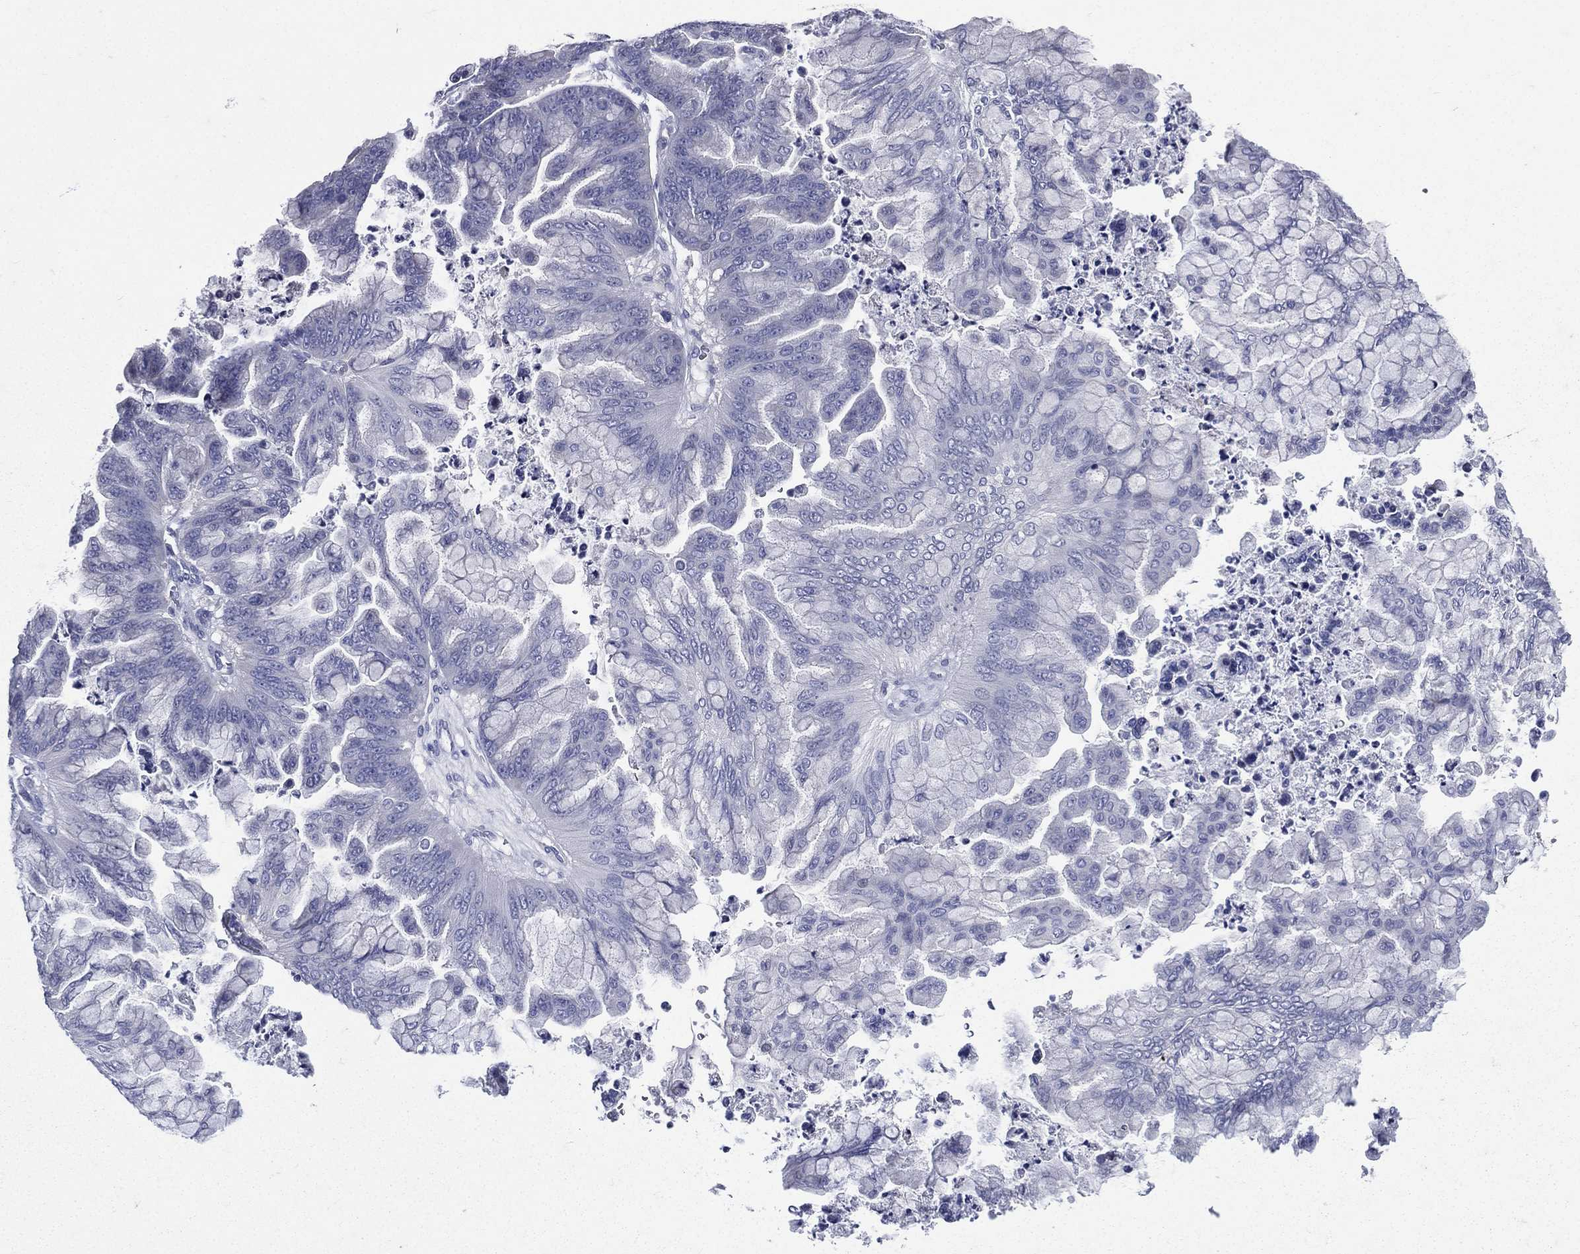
{"staining": {"intensity": "negative", "quantity": "none", "location": "none"}, "tissue": "ovarian cancer", "cell_type": "Tumor cells", "image_type": "cancer", "snomed": [{"axis": "morphology", "description": "Cystadenocarcinoma, mucinous, NOS"}, {"axis": "topography", "description": "Ovary"}], "caption": "Immunohistochemistry micrograph of human ovarian mucinous cystadenocarcinoma stained for a protein (brown), which shows no expression in tumor cells. (DAB (3,3'-diaminobenzidine) immunohistochemistry with hematoxylin counter stain).", "gene": "TGM1", "patient": {"sex": "female", "age": 67}}